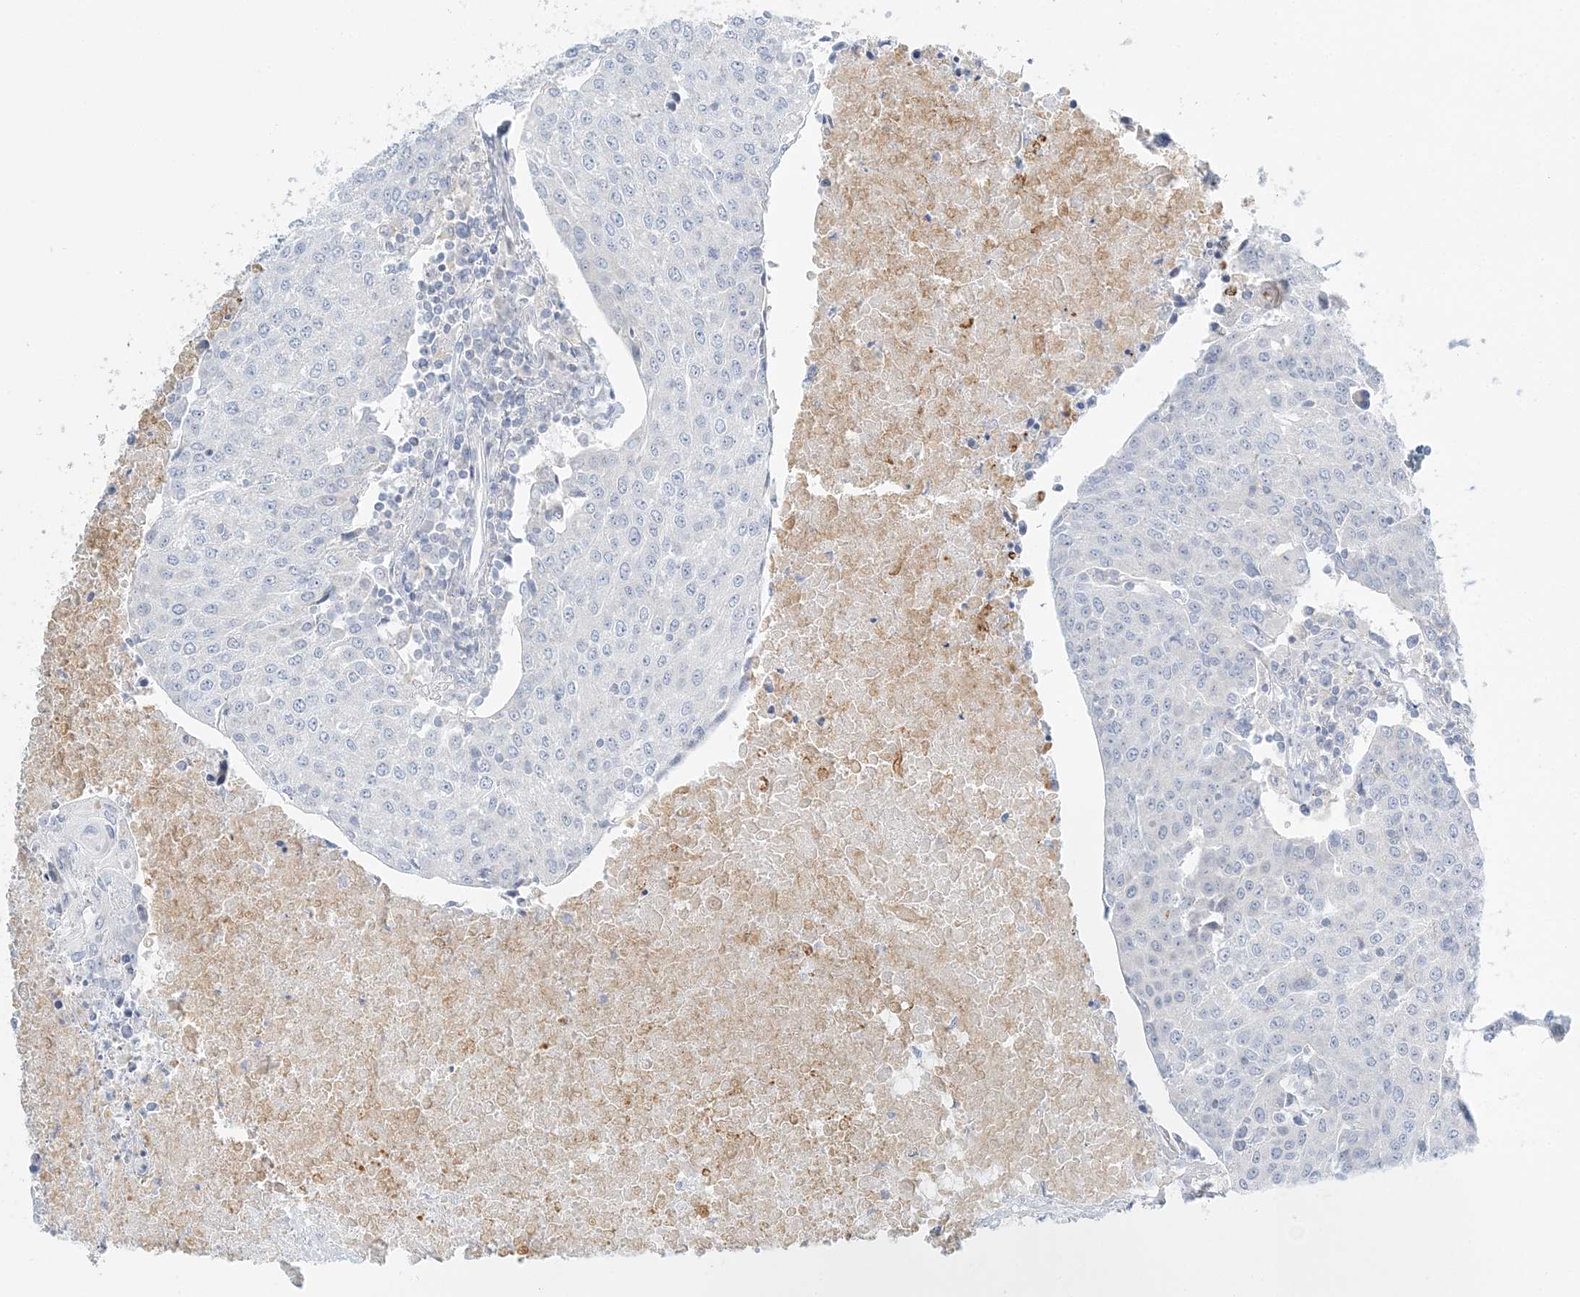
{"staining": {"intensity": "negative", "quantity": "none", "location": "none"}, "tissue": "urothelial cancer", "cell_type": "Tumor cells", "image_type": "cancer", "snomed": [{"axis": "morphology", "description": "Urothelial carcinoma, High grade"}, {"axis": "topography", "description": "Urinary bladder"}], "caption": "Immunohistochemistry (IHC) of urothelial cancer exhibits no expression in tumor cells.", "gene": "NAA11", "patient": {"sex": "female", "age": 85}}